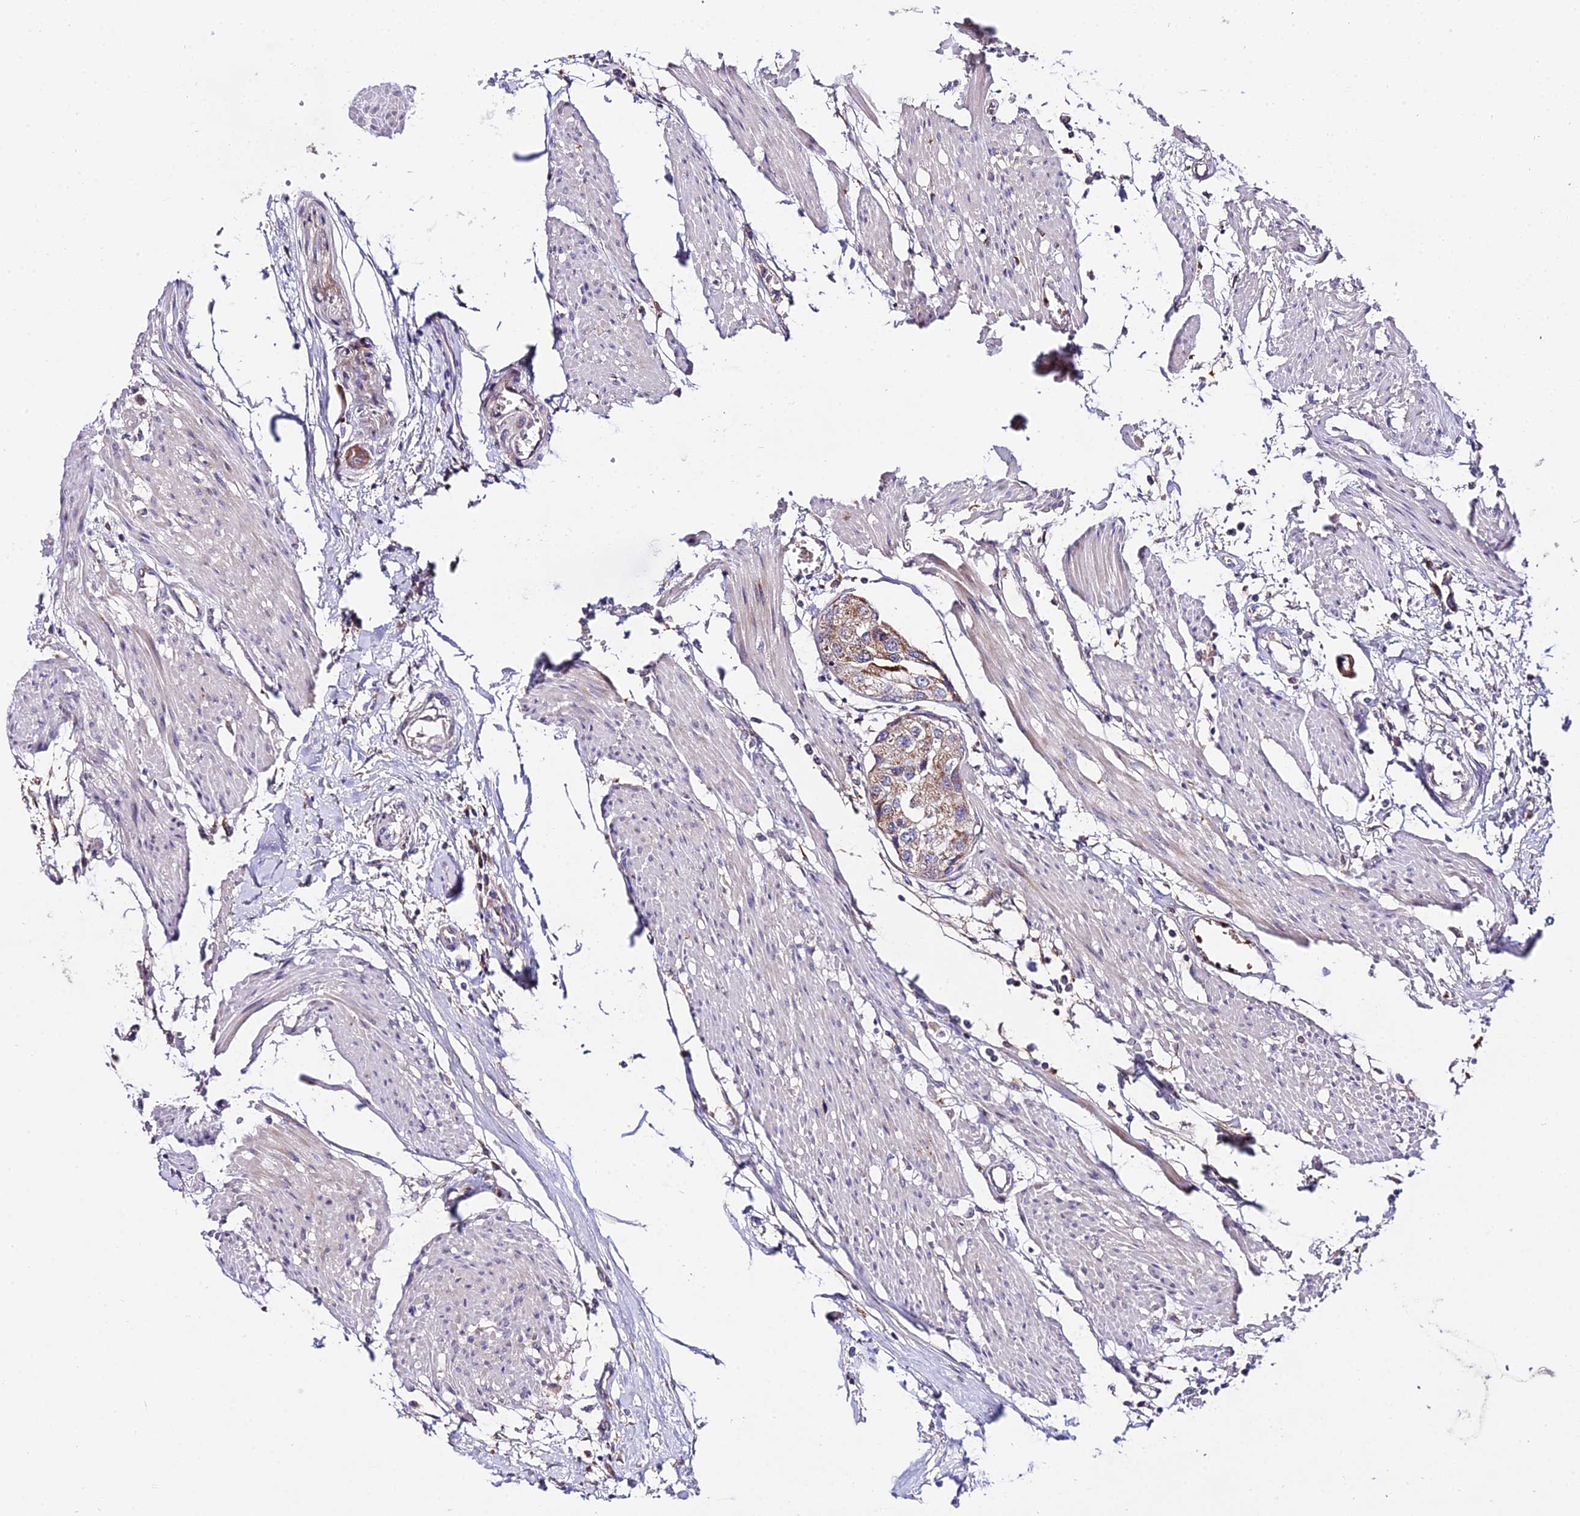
{"staining": {"intensity": "moderate", "quantity": "<25%", "location": "cytoplasmic/membranous"}, "tissue": "urothelial cancer", "cell_type": "Tumor cells", "image_type": "cancer", "snomed": [{"axis": "morphology", "description": "Urothelial carcinoma, High grade"}, {"axis": "topography", "description": "Urinary bladder"}], "caption": "Tumor cells demonstrate moderate cytoplasmic/membranous positivity in about <25% of cells in urothelial carcinoma (high-grade).", "gene": "WDR5B", "patient": {"sex": "male", "age": 64}}